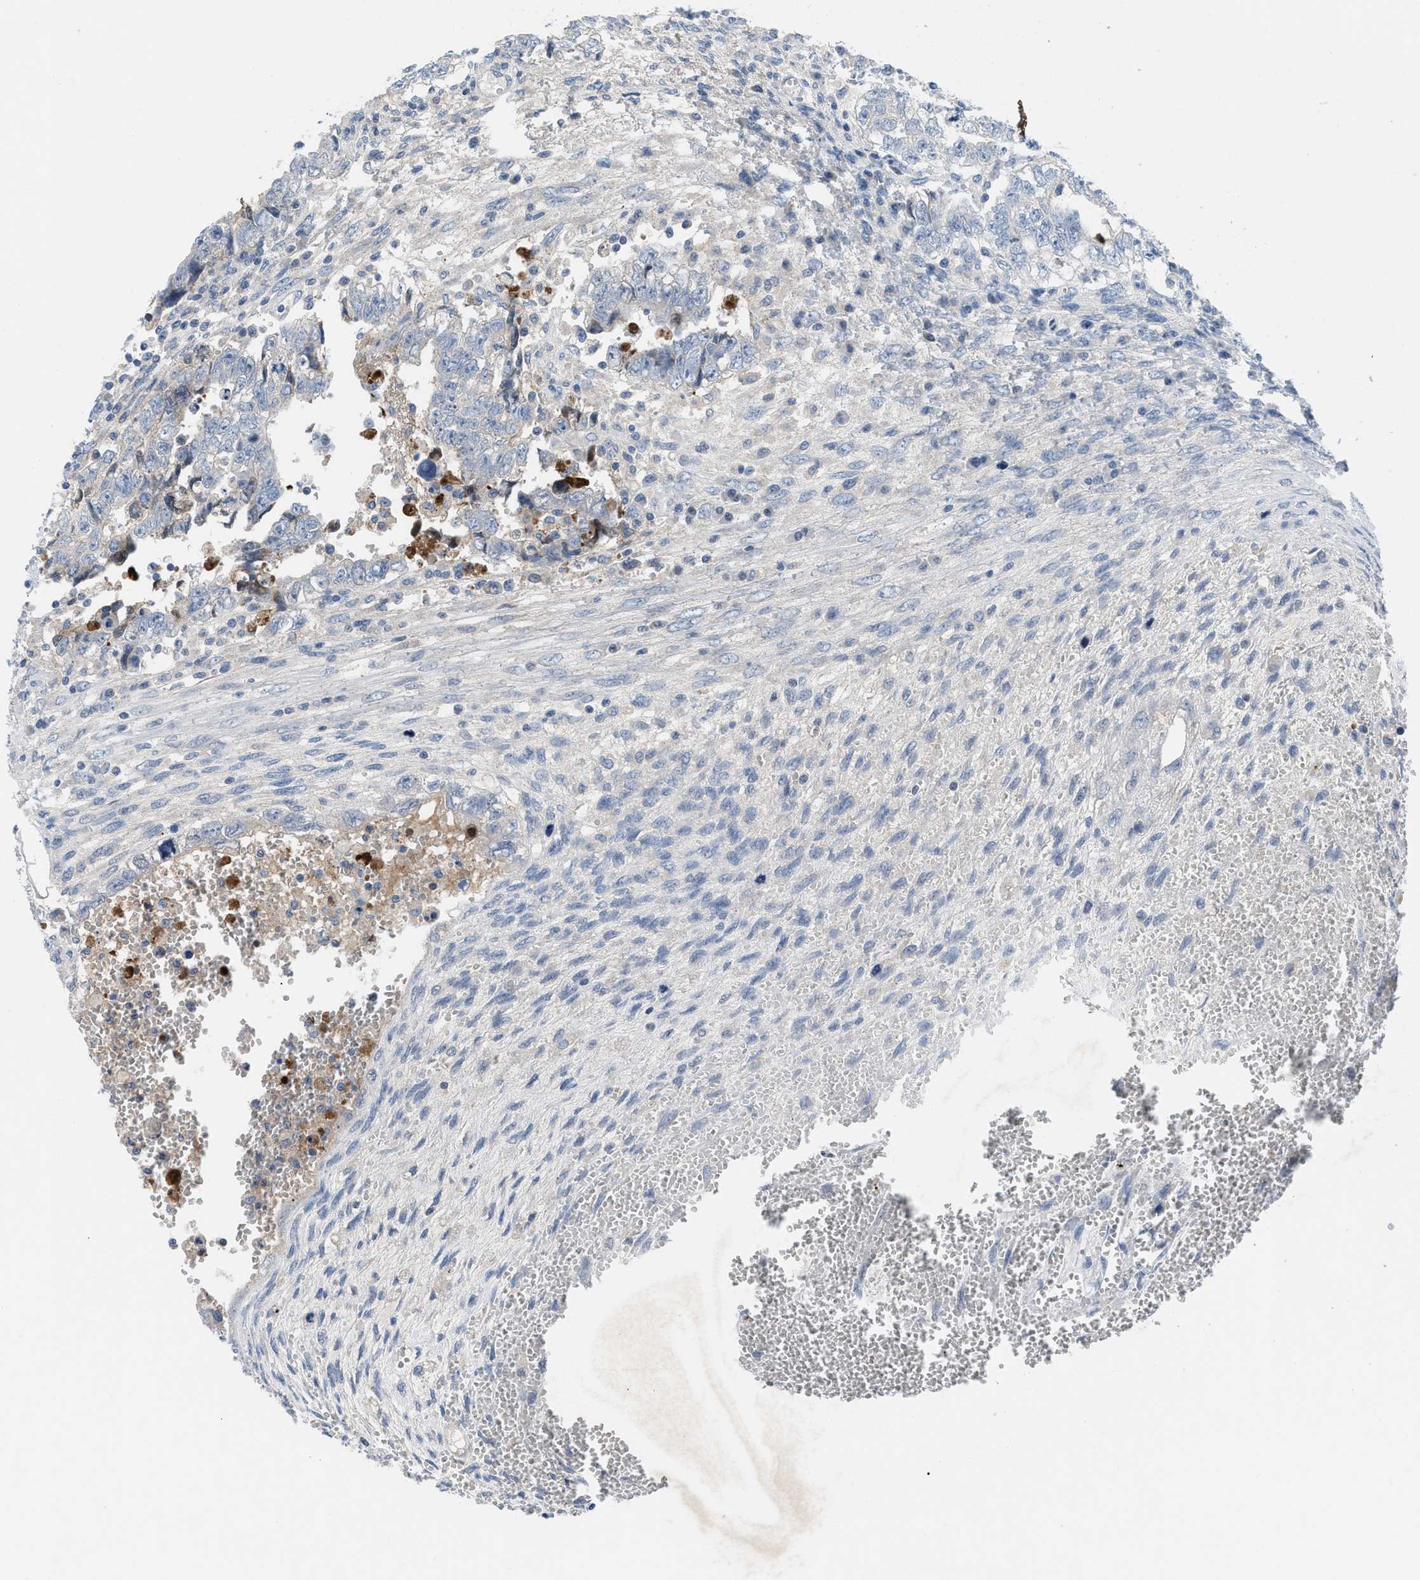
{"staining": {"intensity": "negative", "quantity": "none", "location": "none"}, "tissue": "testis cancer", "cell_type": "Tumor cells", "image_type": "cancer", "snomed": [{"axis": "morphology", "description": "Seminoma, NOS"}, {"axis": "morphology", "description": "Carcinoma, Embryonal, NOS"}, {"axis": "topography", "description": "Testis"}], "caption": "This micrograph is of testis cancer stained with immunohistochemistry (IHC) to label a protein in brown with the nuclei are counter-stained blue. There is no positivity in tumor cells.", "gene": "HPX", "patient": {"sex": "male", "age": 38}}